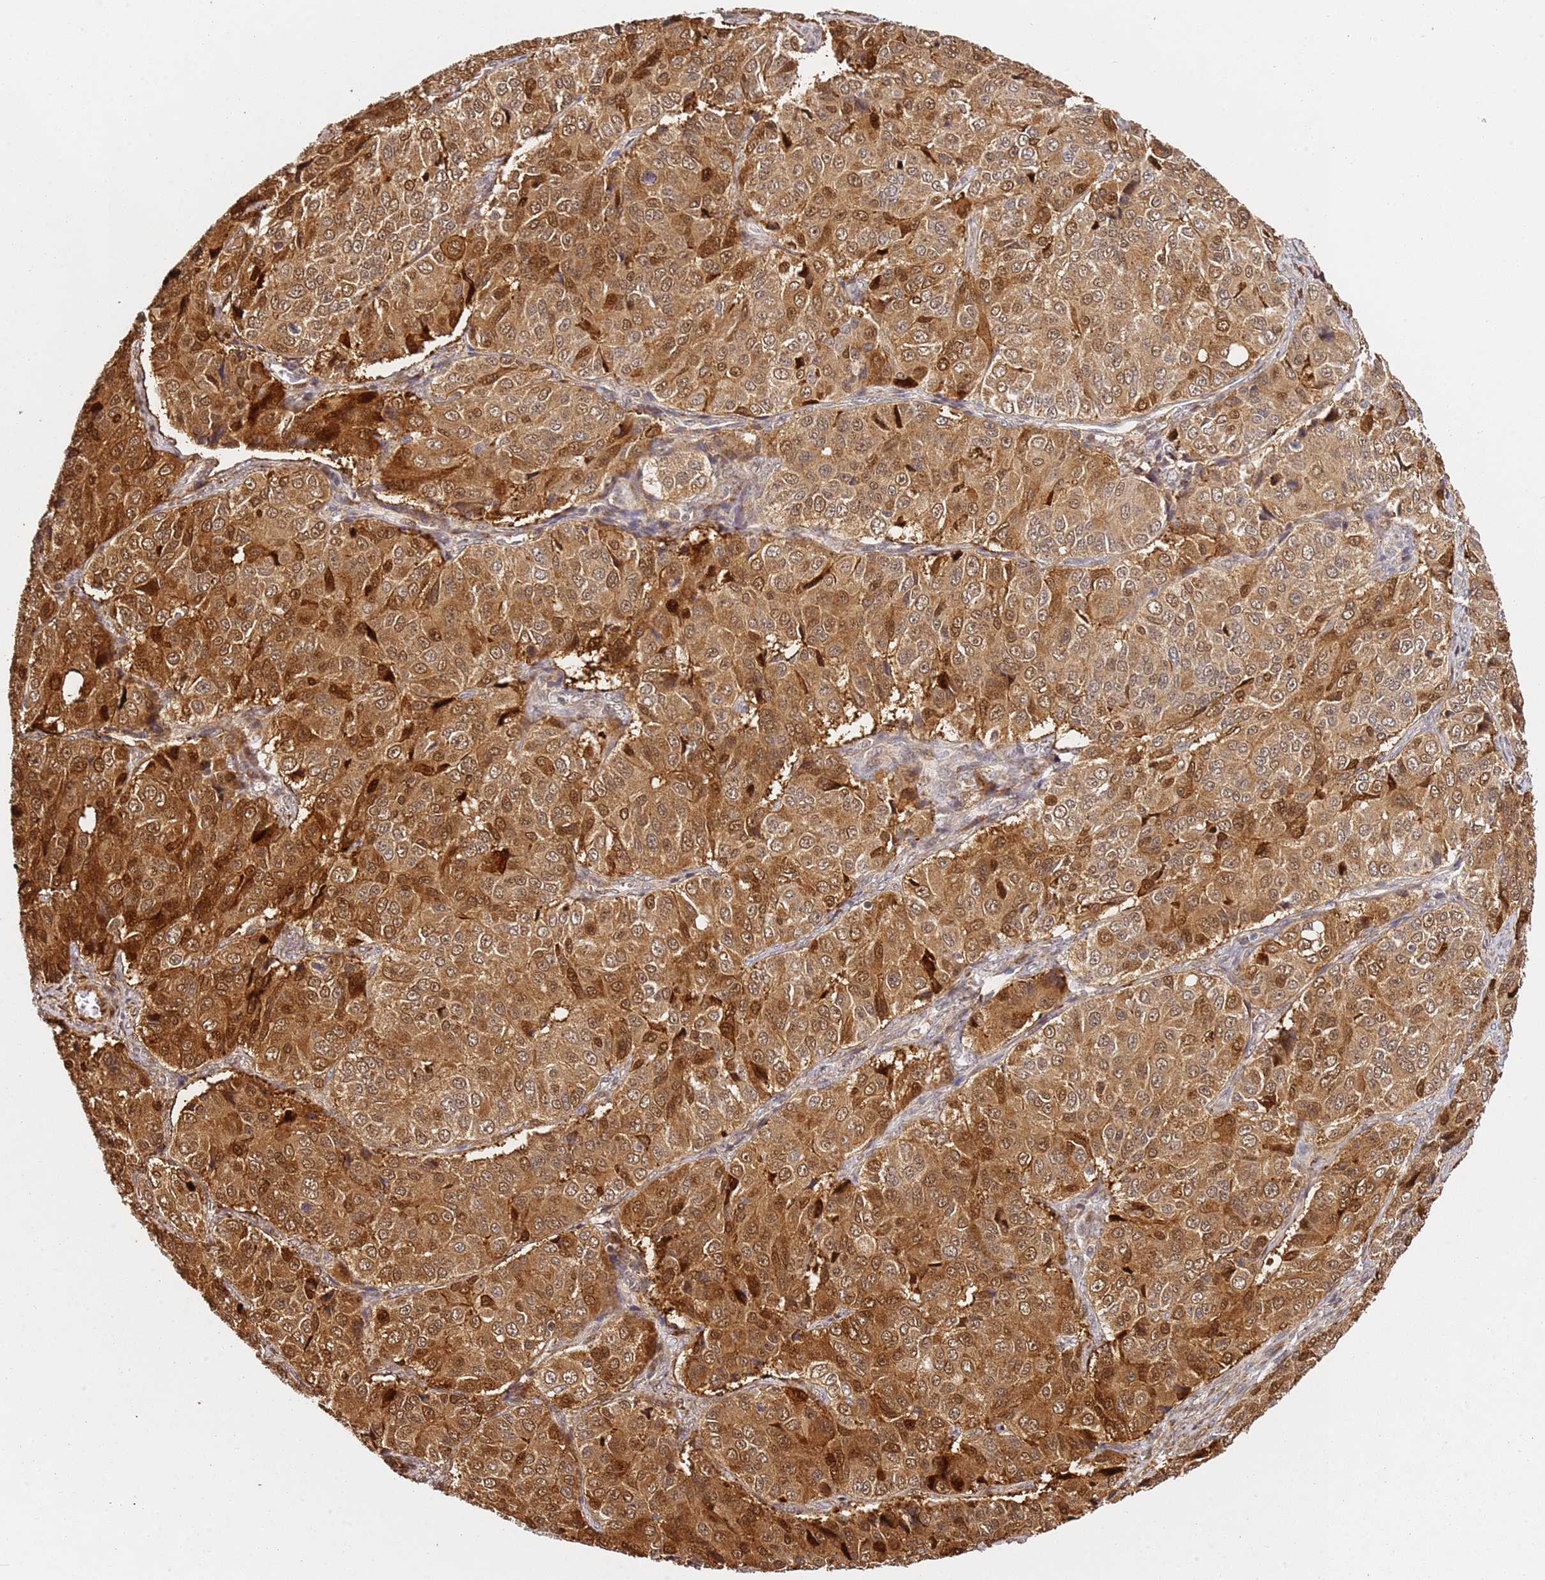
{"staining": {"intensity": "strong", "quantity": ">75%", "location": "cytoplasmic/membranous,nuclear"}, "tissue": "ovarian cancer", "cell_type": "Tumor cells", "image_type": "cancer", "snomed": [{"axis": "morphology", "description": "Carcinoma, endometroid"}, {"axis": "topography", "description": "Ovary"}], "caption": "Tumor cells demonstrate high levels of strong cytoplasmic/membranous and nuclear positivity in about >75% of cells in endometroid carcinoma (ovarian).", "gene": "SMOX", "patient": {"sex": "female", "age": 51}}